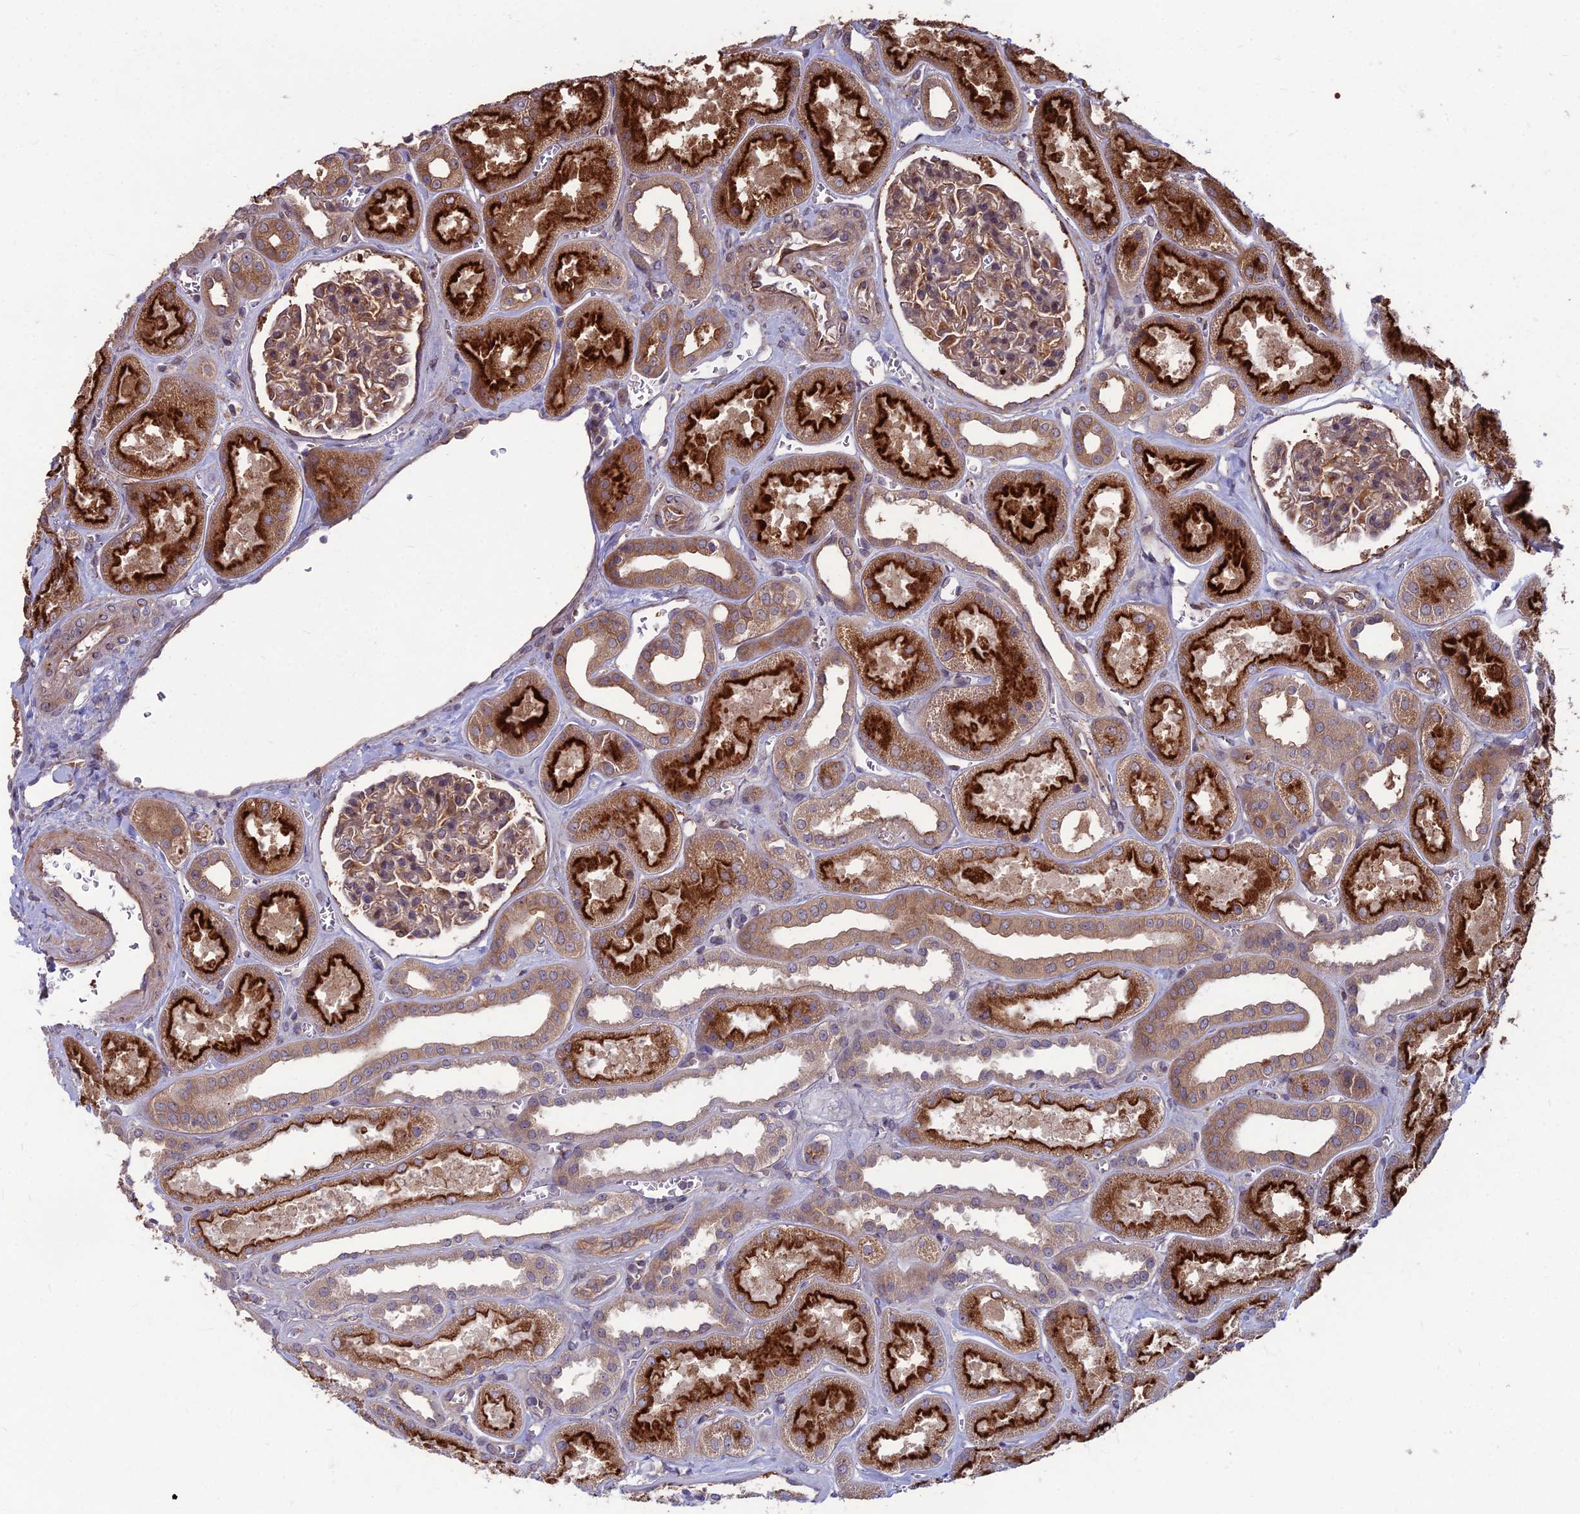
{"staining": {"intensity": "moderate", "quantity": "<25%", "location": "cytoplasmic/membranous"}, "tissue": "kidney", "cell_type": "Cells in glomeruli", "image_type": "normal", "snomed": [{"axis": "morphology", "description": "Normal tissue, NOS"}, {"axis": "morphology", "description": "Adenocarcinoma, NOS"}, {"axis": "topography", "description": "Kidney"}], "caption": "Brown immunohistochemical staining in benign kidney demonstrates moderate cytoplasmic/membranous staining in about <25% of cells in glomeruli.", "gene": "MFSD8", "patient": {"sex": "female", "age": 68}}